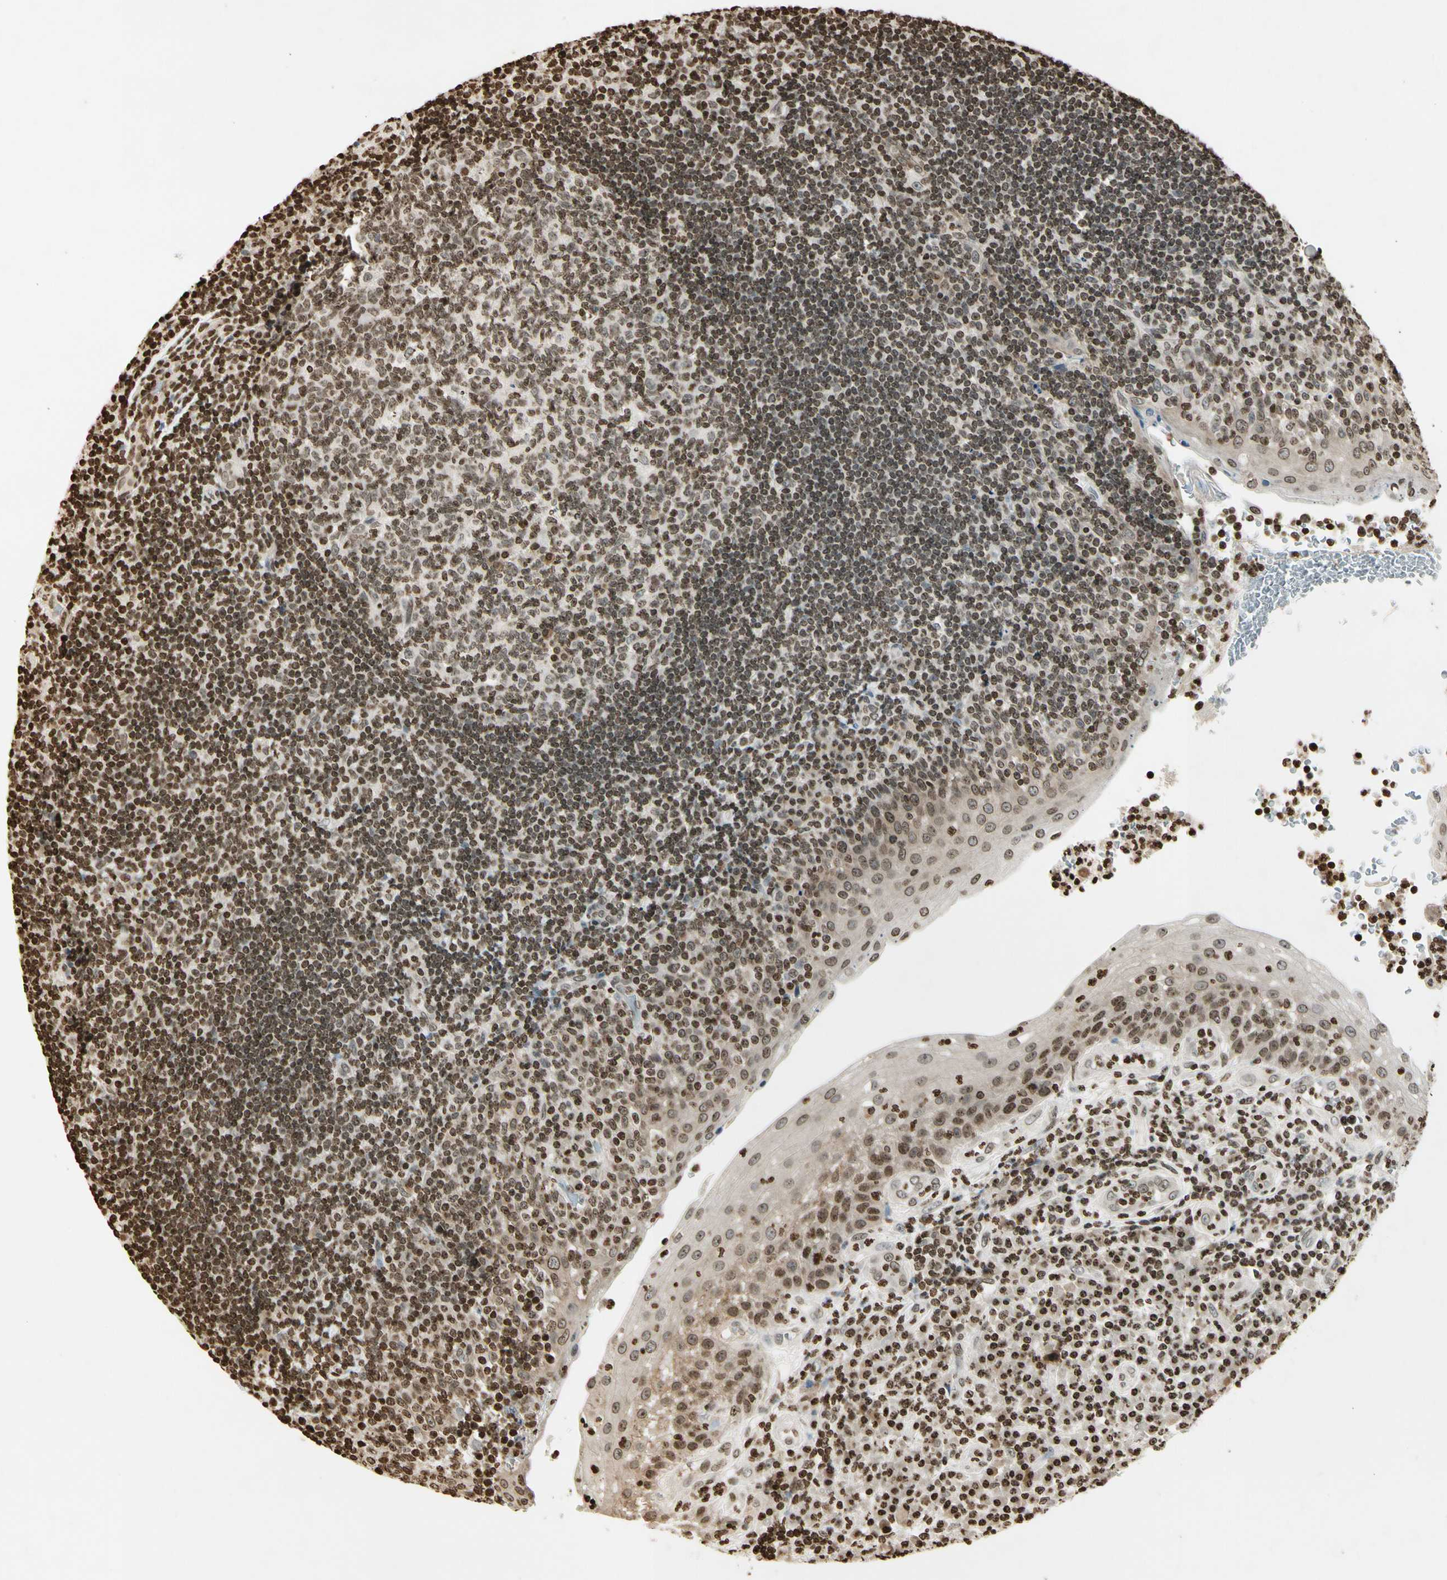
{"staining": {"intensity": "strong", "quantity": ">75%", "location": "nuclear"}, "tissue": "tonsil", "cell_type": "Germinal center cells", "image_type": "normal", "snomed": [{"axis": "morphology", "description": "Normal tissue, NOS"}, {"axis": "topography", "description": "Tonsil"}], "caption": "A high amount of strong nuclear staining is identified in about >75% of germinal center cells in normal tonsil. The protein of interest is stained brown, and the nuclei are stained in blue (DAB IHC with brightfield microscopy, high magnification).", "gene": "RORA", "patient": {"sex": "female", "age": 40}}